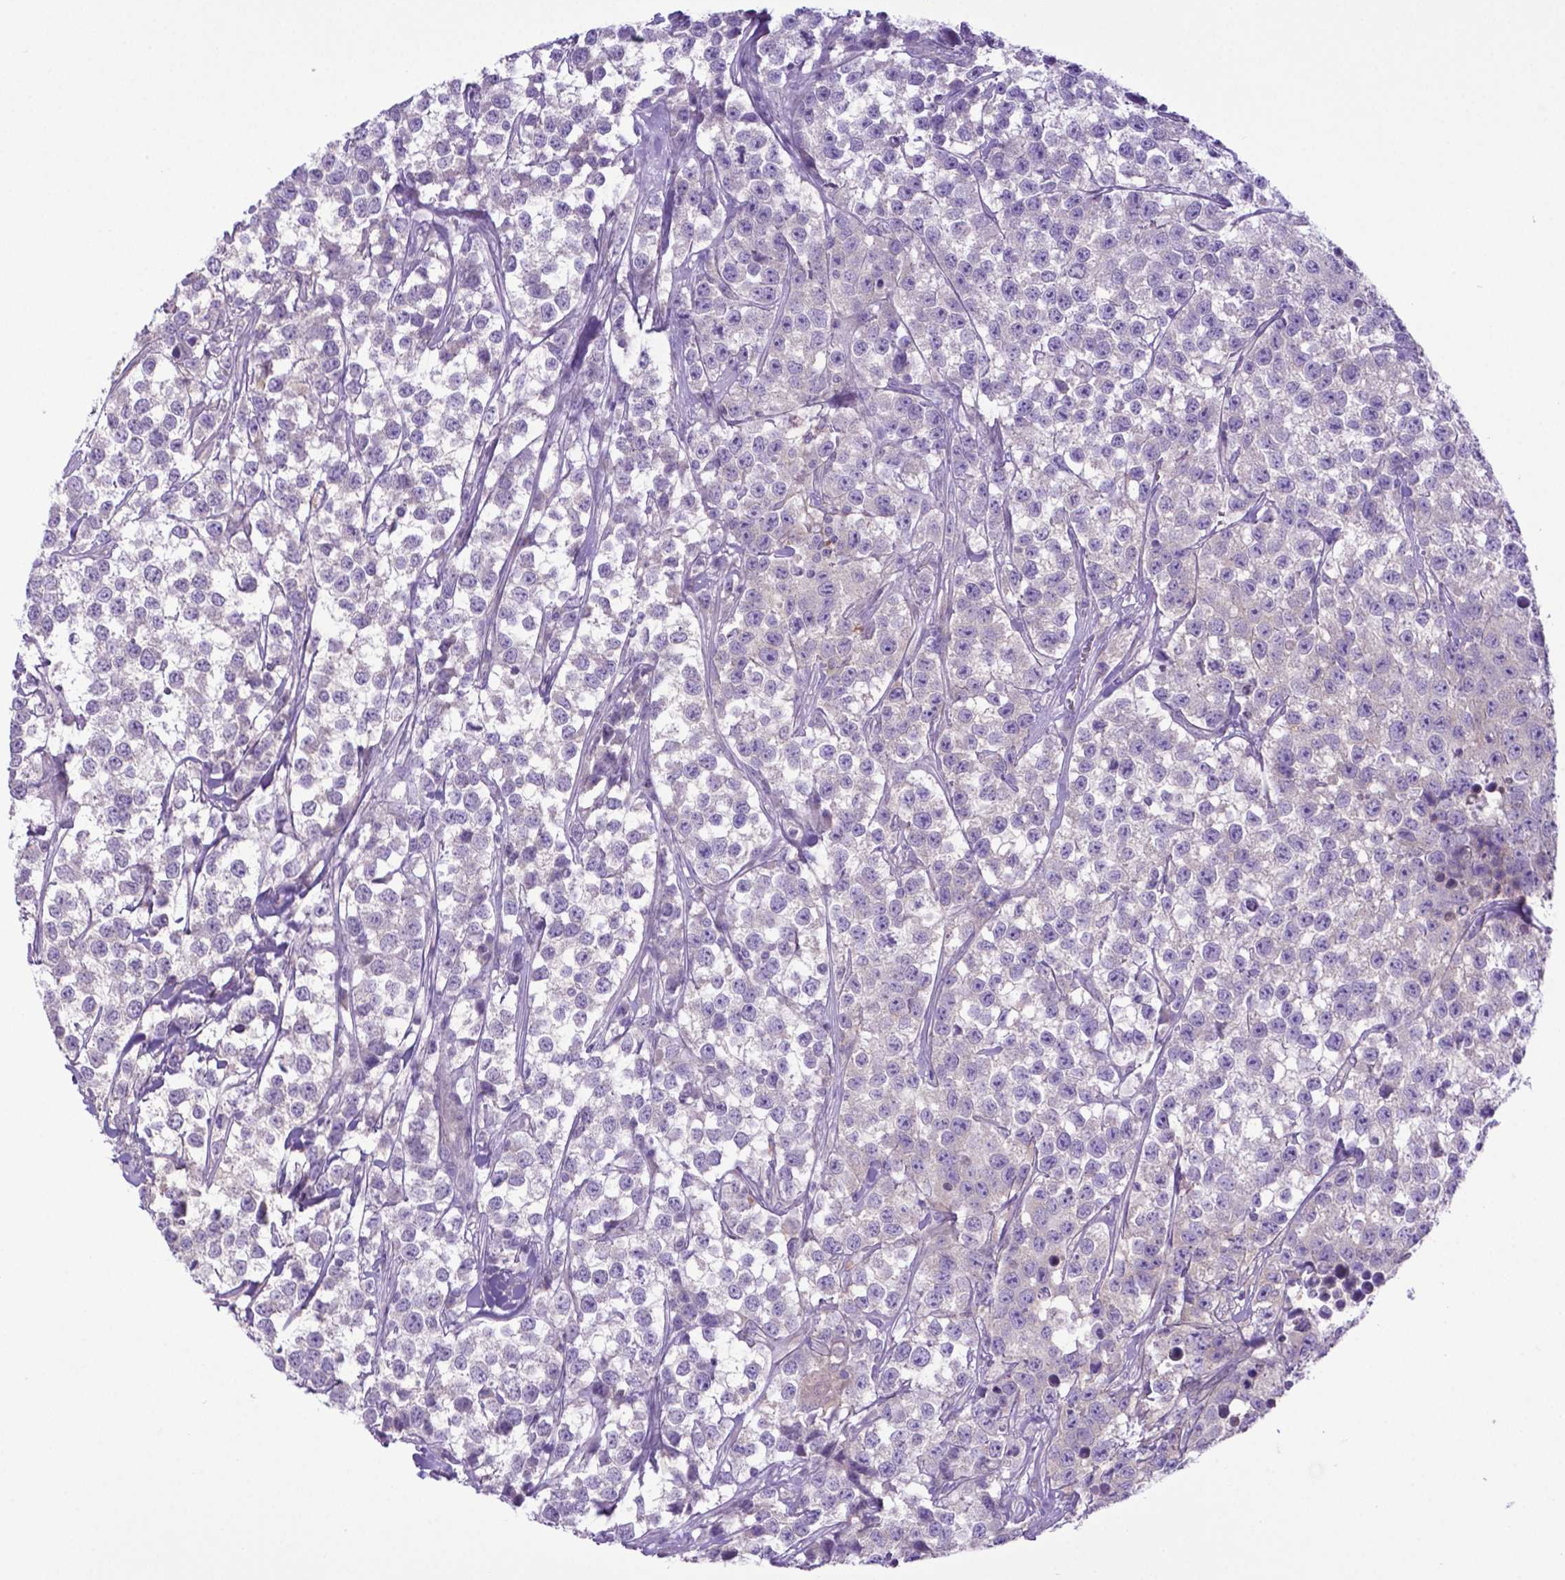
{"staining": {"intensity": "negative", "quantity": "none", "location": "none"}, "tissue": "testis cancer", "cell_type": "Tumor cells", "image_type": "cancer", "snomed": [{"axis": "morphology", "description": "Seminoma, NOS"}, {"axis": "topography", "description": "Testis"}], "caption": "The immunohistochemistry (IHC) histopathology image has no significant positivity in tumor cells of testis cancer (seminoma) tissue.", "gene": "ADRA2B", "patient": {"sex": "male", "age": 59}}